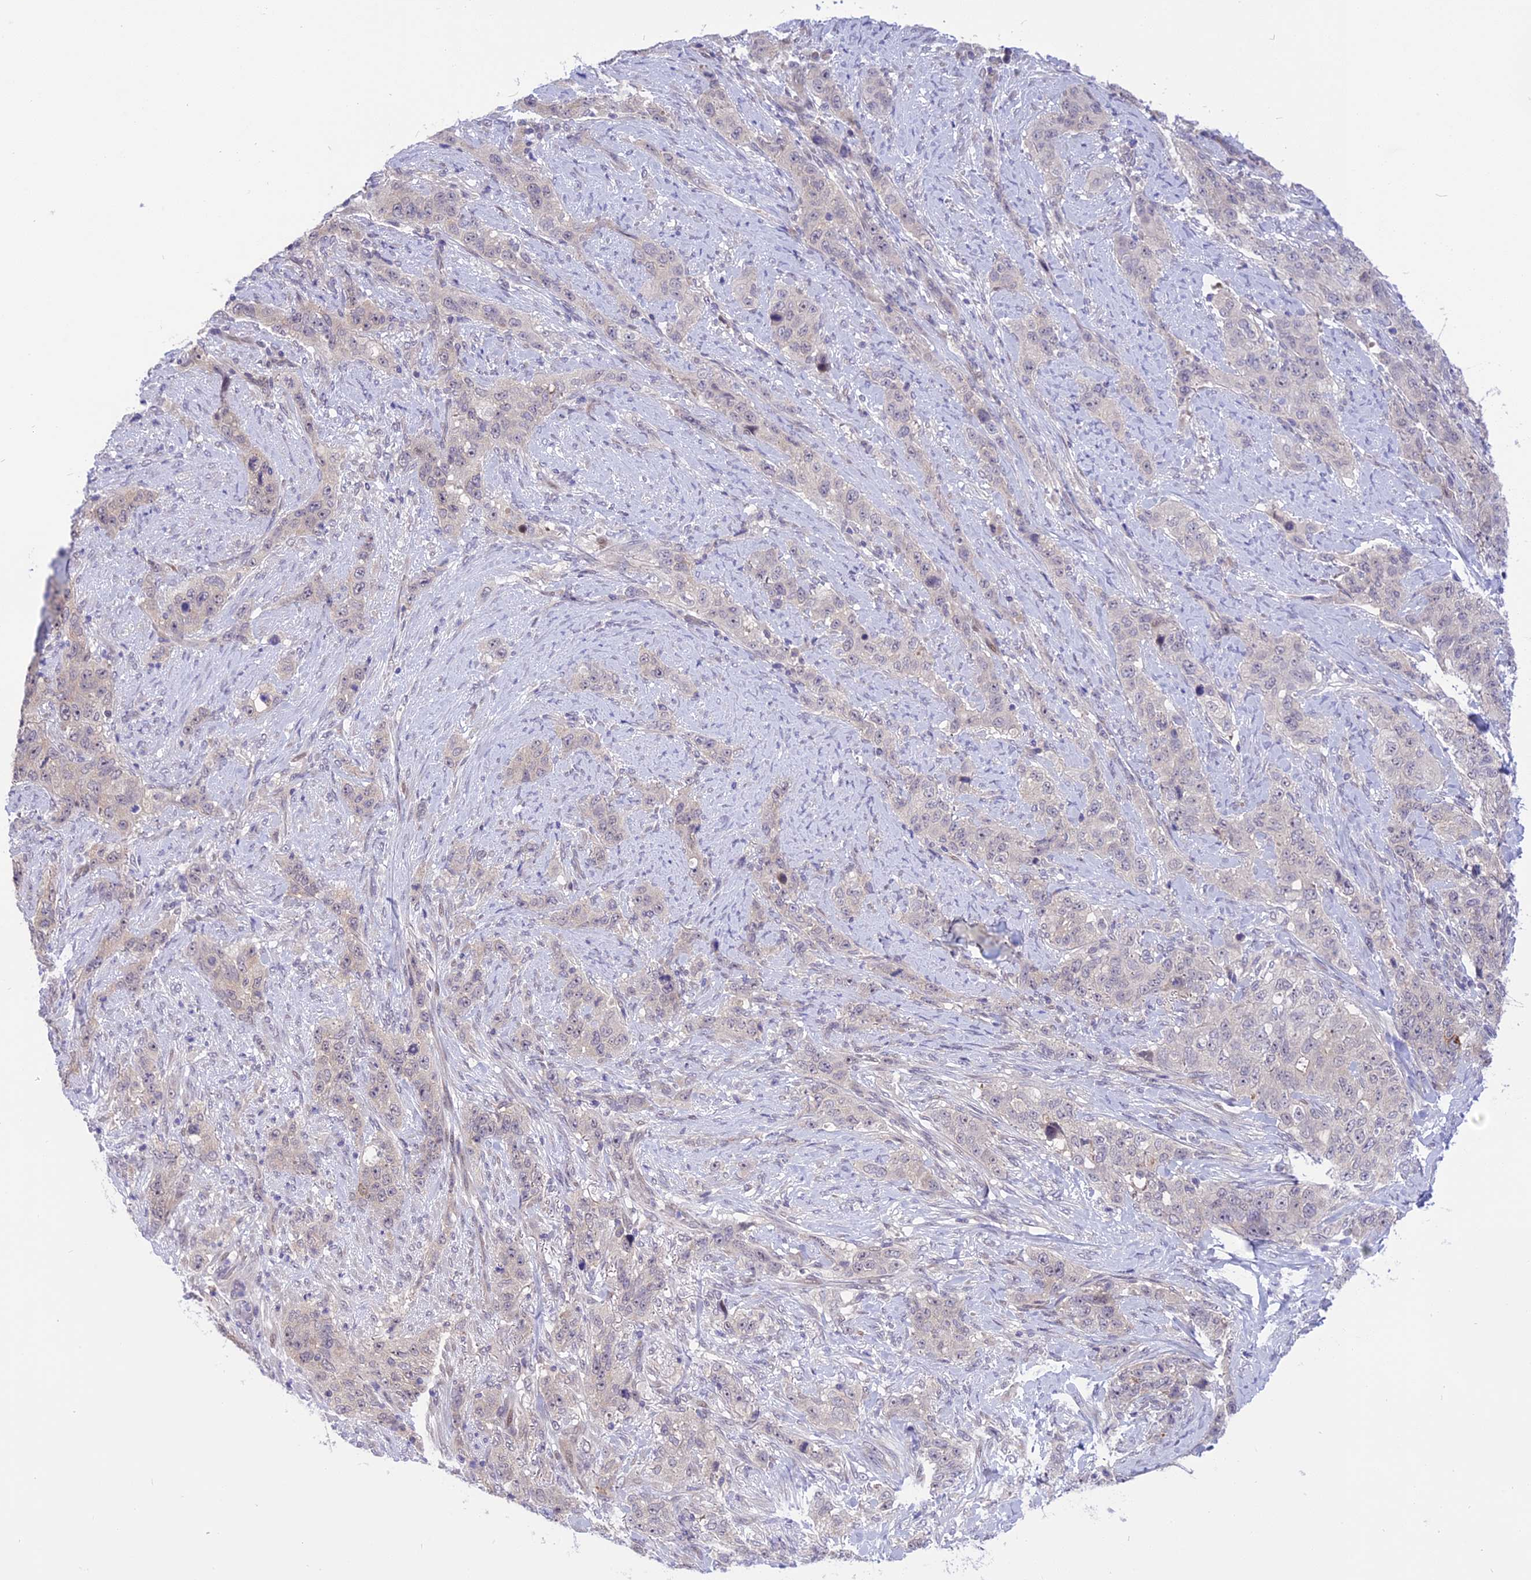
{"staining": {"intensity": "negative", "quantity": "none", "location": "none"}, "tissue": "stomach cancer", "cell_type": "Tumor cells", "image_type": "cancer", "snomed": [{"axis": "morphology", "description": "Adenocarcinoma, NOS"}, {"axis": "topography", "description": "Stomach"}], "caption": "Immunohistochemical staining of human stomach cancer exhibits no significant staining in tumor cells. The staining is performed using DAB (3,3'-diaminobenzidine) brown chromogen with nuclei counter-stained in using hematoxylin.", "gene": "ZNF837", "patient": {"sex": "male", "age": 48}}